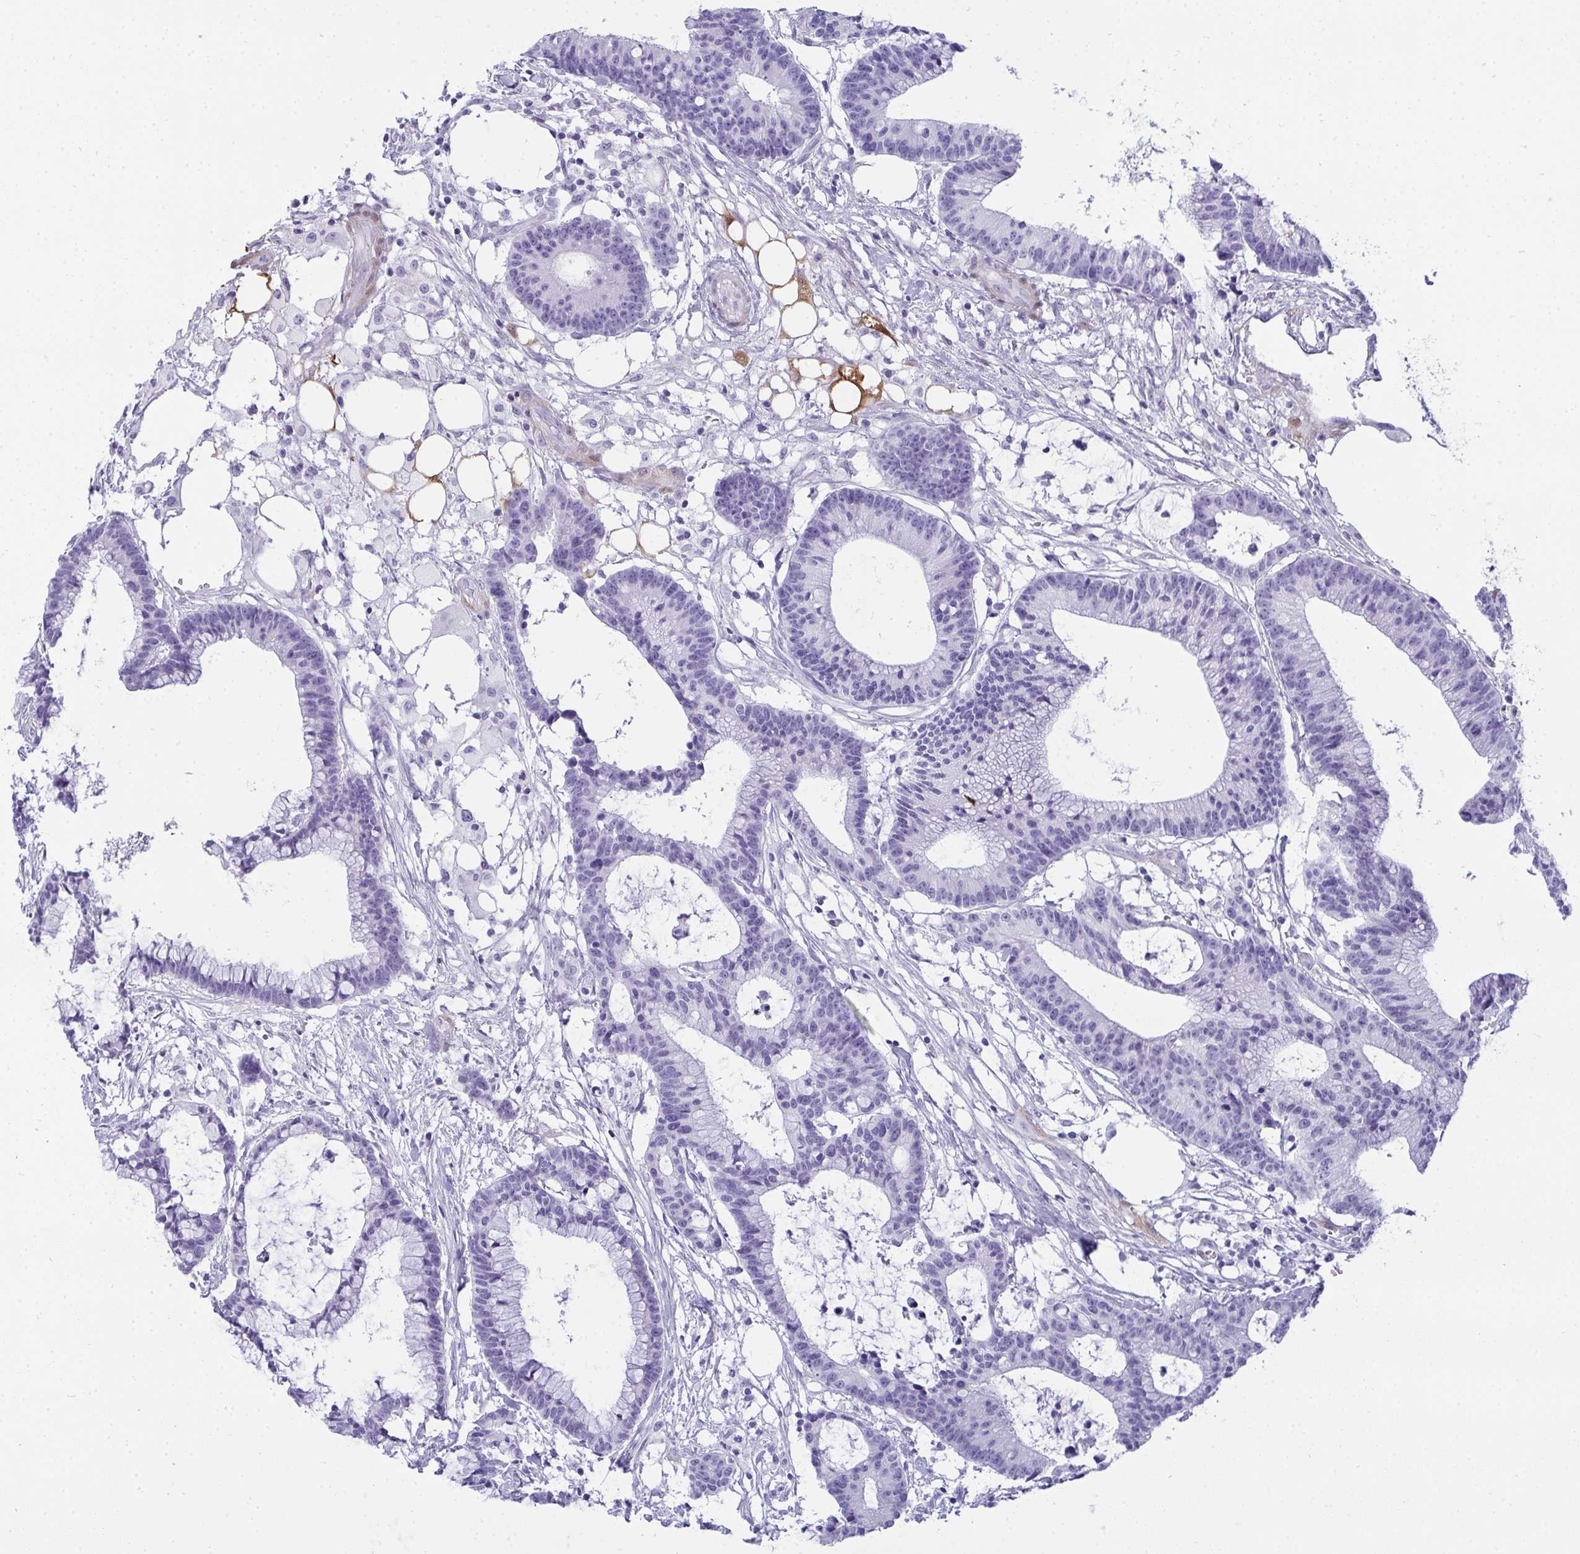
{"staining": {"intensity": "negative", "quantity": "none", "location": "none"}, "tissue": "colorectal cancer", "cell_type": "Tumor cells", "image_type": "cancer", "snomed": [{"axis": "morphology", "description": "Adenocarcinoma, NOS"}, {"axis": "topography", "description": "Colon"}], "caption": "High magnification brightfield microscopy of adenocarcinoma (colorectal) stained with DAB (brown) and counterstained with hematoxylin (blue): tumor cells show no significant staining.", "gene": "HSPB6", "patient": {"sex": "female", "age": 78}}